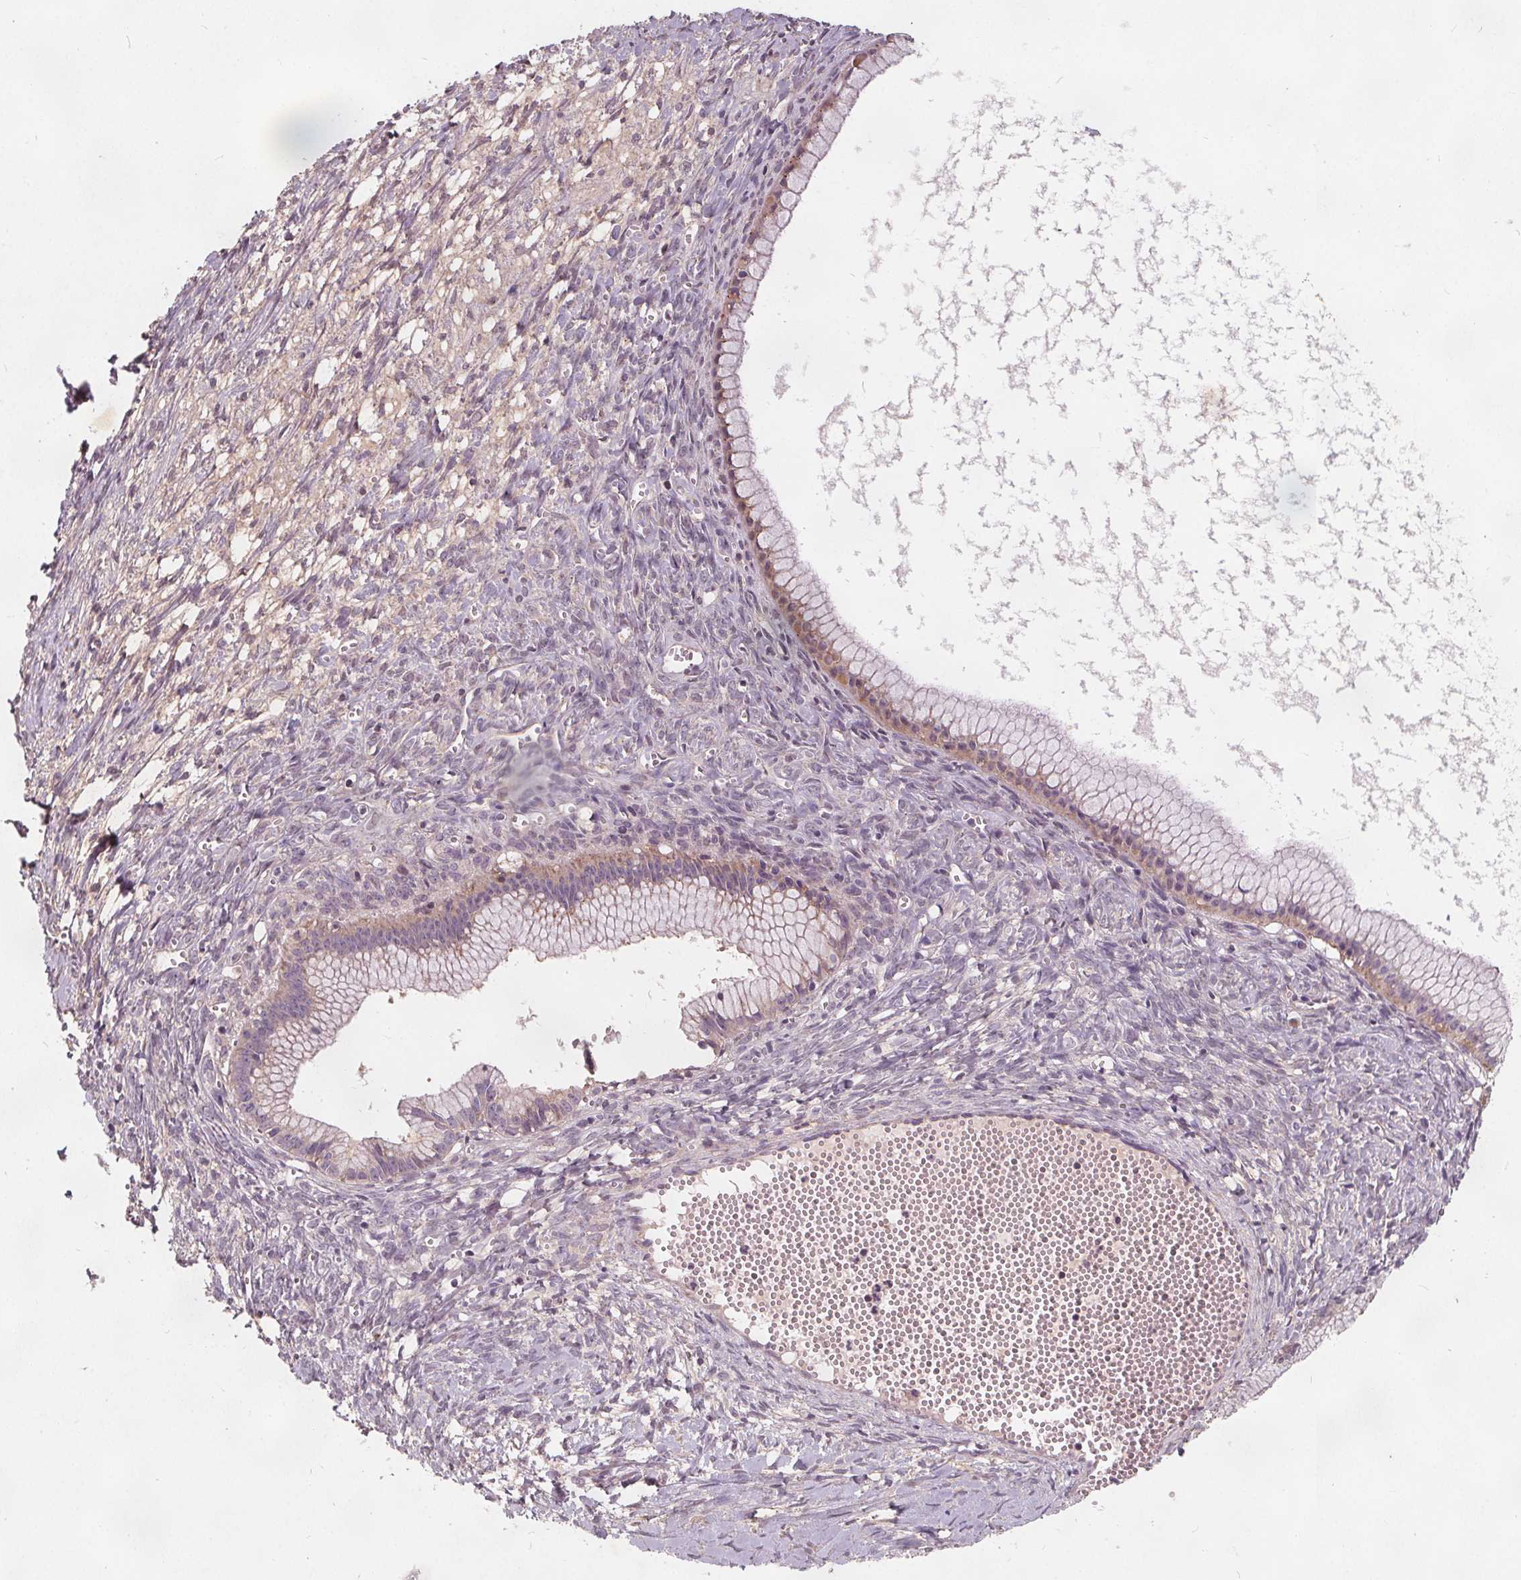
{"staining": {"intensity": "weak", "quantity": "<25%", "location": "cytoplasmic/membranous"}, "tissue": "ovarian cancer", "cell_type": "Tumor cells", "image_type": "cancer", "snomed": [{"axis": "morphology", "description": "Cystadenocarcinoma, mucinous, NOS"}, {"axis": "topography", "description": "Ovary"}], "caption": "Protein analysis of mucinous cystadenocarcinoma (ovarian) shows no significant positivity in tumor cells.", "gene": "CSNK1G2", "patient": {"sex": "female", "age": 41}}